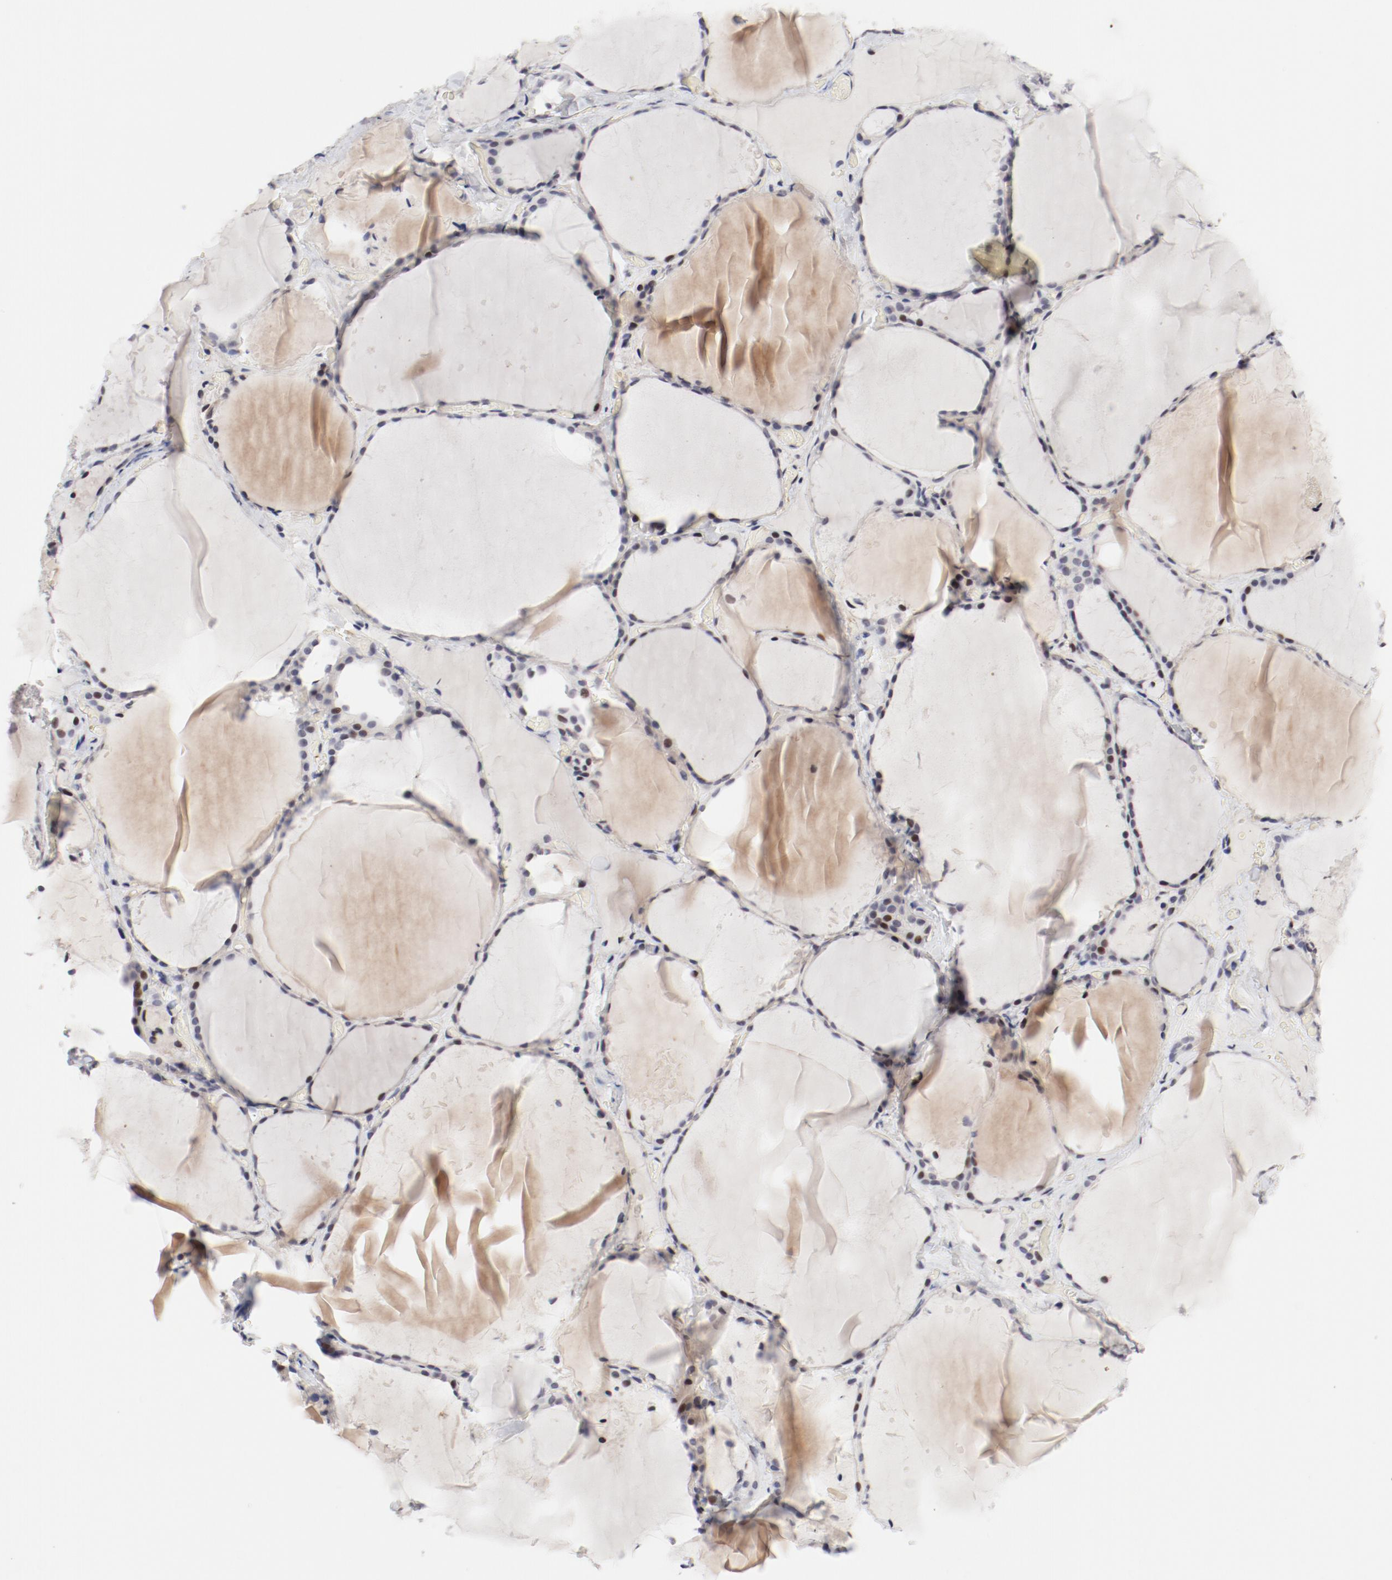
{"staining": {"intensity": "moderate", "quantity": "<25%", "location": "nuclear"}, "tissue": "thyroid gland", "cell_type": "Glandular cells", "image_type": "normal", "snomed": [{"axis": "morphology", "description": "Normal tissue, NOS"}, {"axis": "topography", "description": "Thyroid gland"}], "caption": "Immunohistochemistry (DAB (3,3'-diaminobenzidine)) staining of normal thyroid gland shows moderate nuclear protein expression in about <25% of glandular cells. (Stains: DAB (3,3'-diaminobenzidine) in brown, nuclei in blue, Microscopy: brightfield microscopy at high magnification).", "gene": "FSCB", "patient": {"sex": "female", "age": 22}}